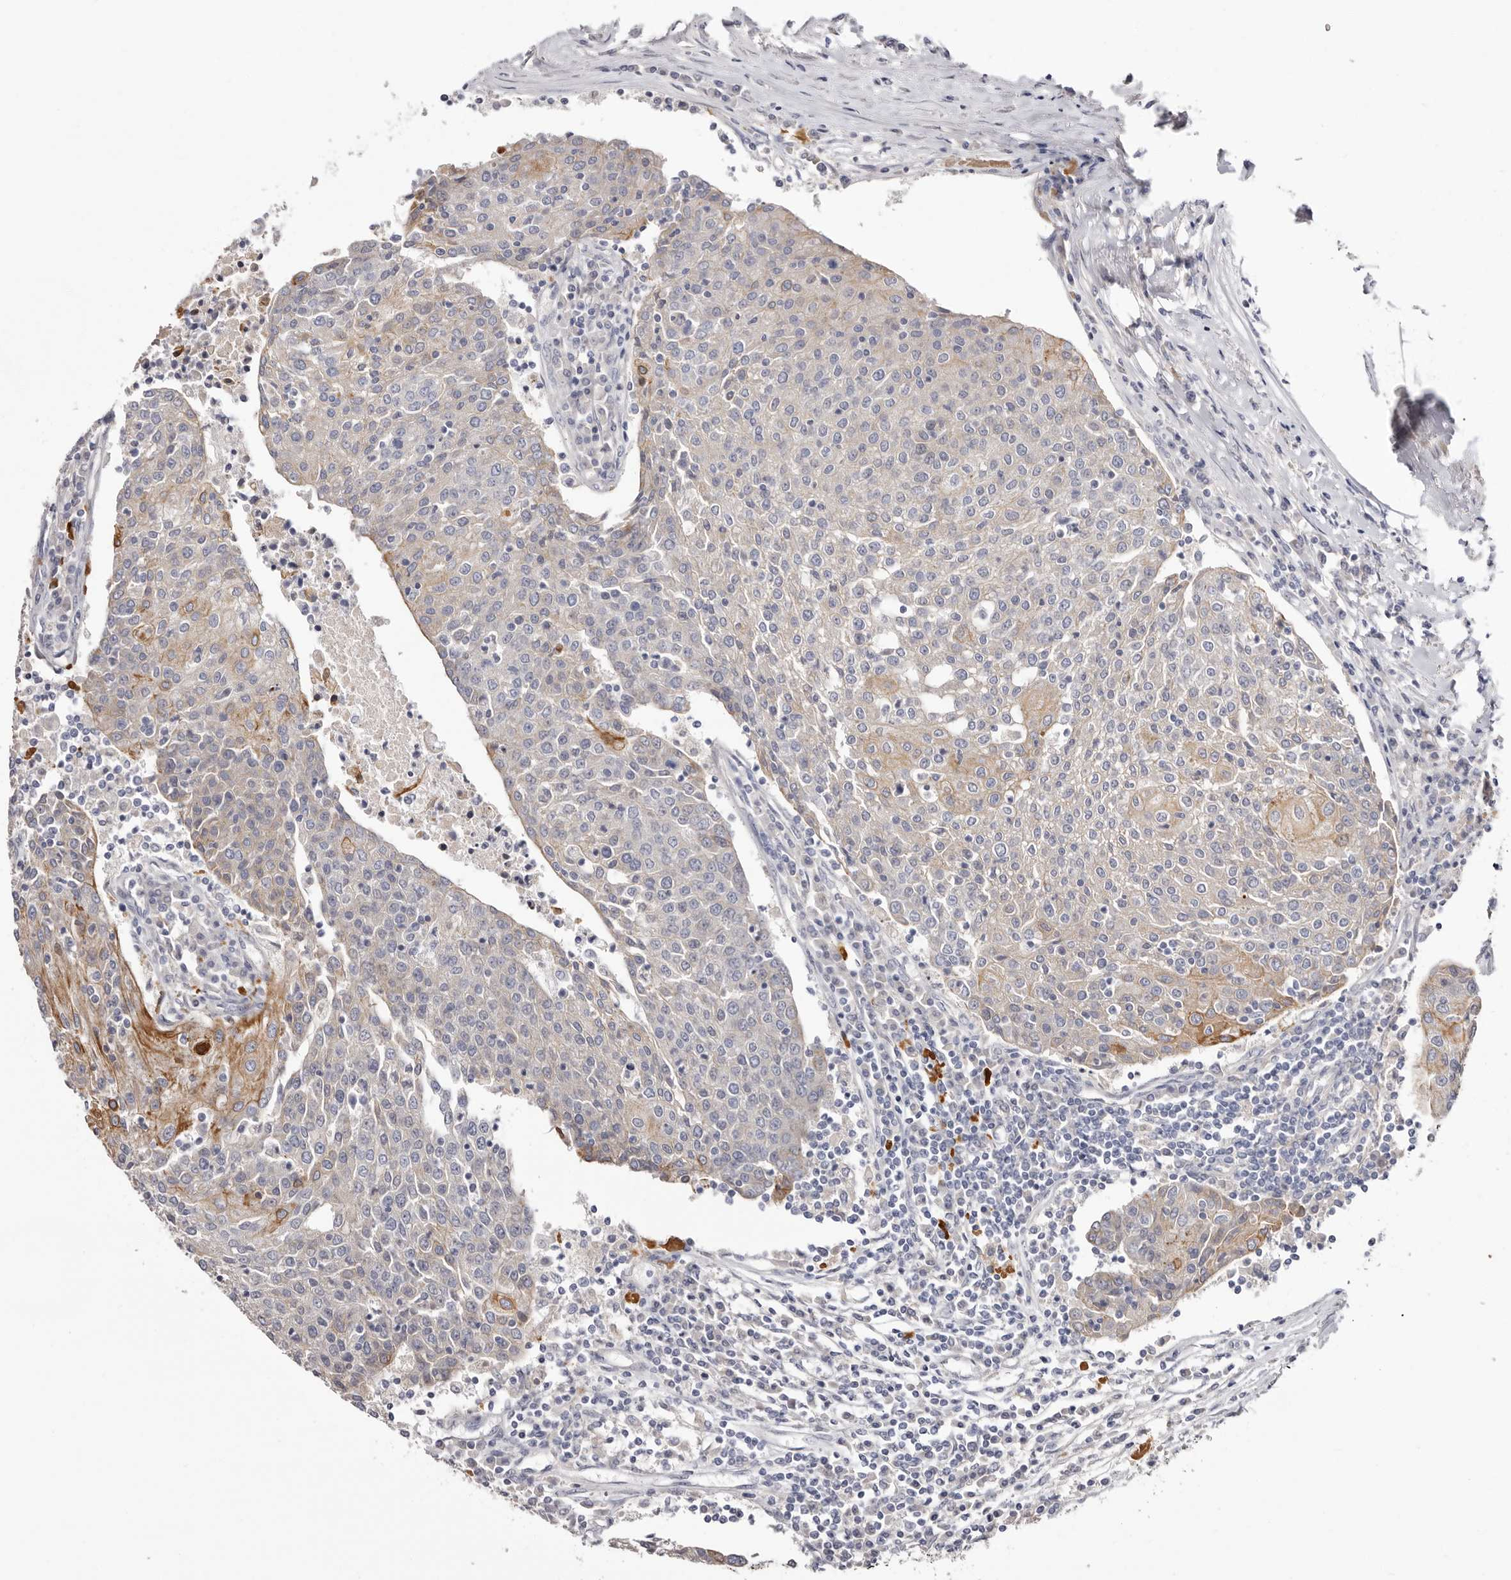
{"staining": {"intensity": "moderate", "quantity": "<25%", "location": "cytoplasmic/membranous"}, "tissue": "urothelial cancer", "cell_type": "Tumor cells", "image_type": "cancer", "snomed": [{"axis": "morphology", "description": "Urothelial carcinoma, High grade"}, {"axis": "topography", "description": "Urinary bladder"}], "caption": "Brown immunohistochemical staining in human urothelial carcinoma (high-grade) shows moderate cytoplasmic/membranous staining in approximately <25% of tumor cells.", "gene": "STK16", "patient": {"sex": "female", "age": 85}}